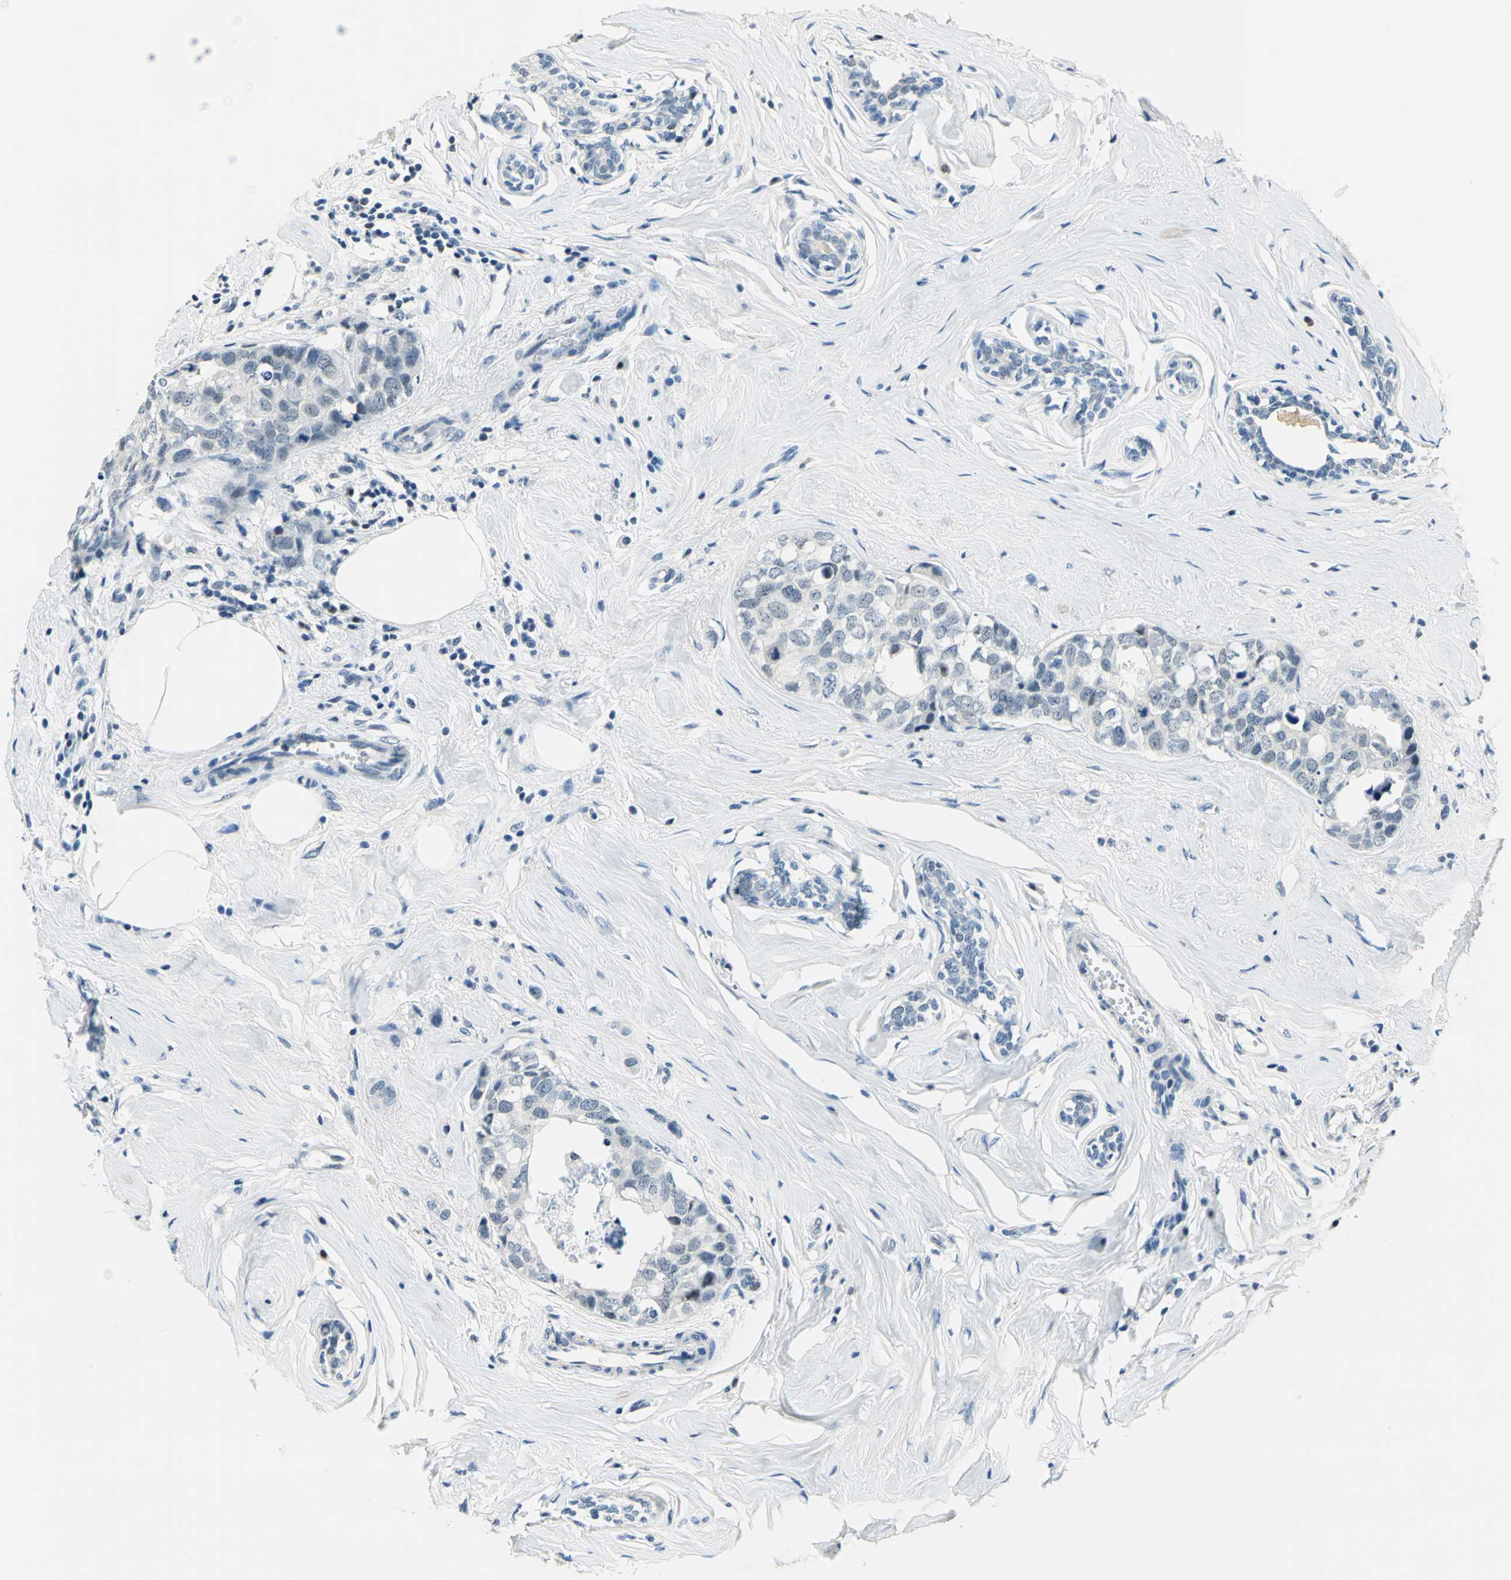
{"staining": {"intensity": "negative", "quantity": "none", "location": "none"}, "tissue": "breast cancer", "cell_type": "Tumor cells", "image_type": "cancer", "snomed": [{"axis": "morphology", "description": "Normal tissue, NOS"}, {"axis": "morphology", "description": "Duct carcinoma"}, {"axis": "topography", "description": "Breast"}], "caption": "An immunohistochemistry (IHC) image of invasive ductal carcinoma (breast) is shown. There is no staining in tumor cells of invasive ductal carcinoma (breast). (Immunohistochemistry (ihc), brightfield microscopy, high magnification).", "gene": "RAD17", "patient": {"sex": "female", "age": 50}}